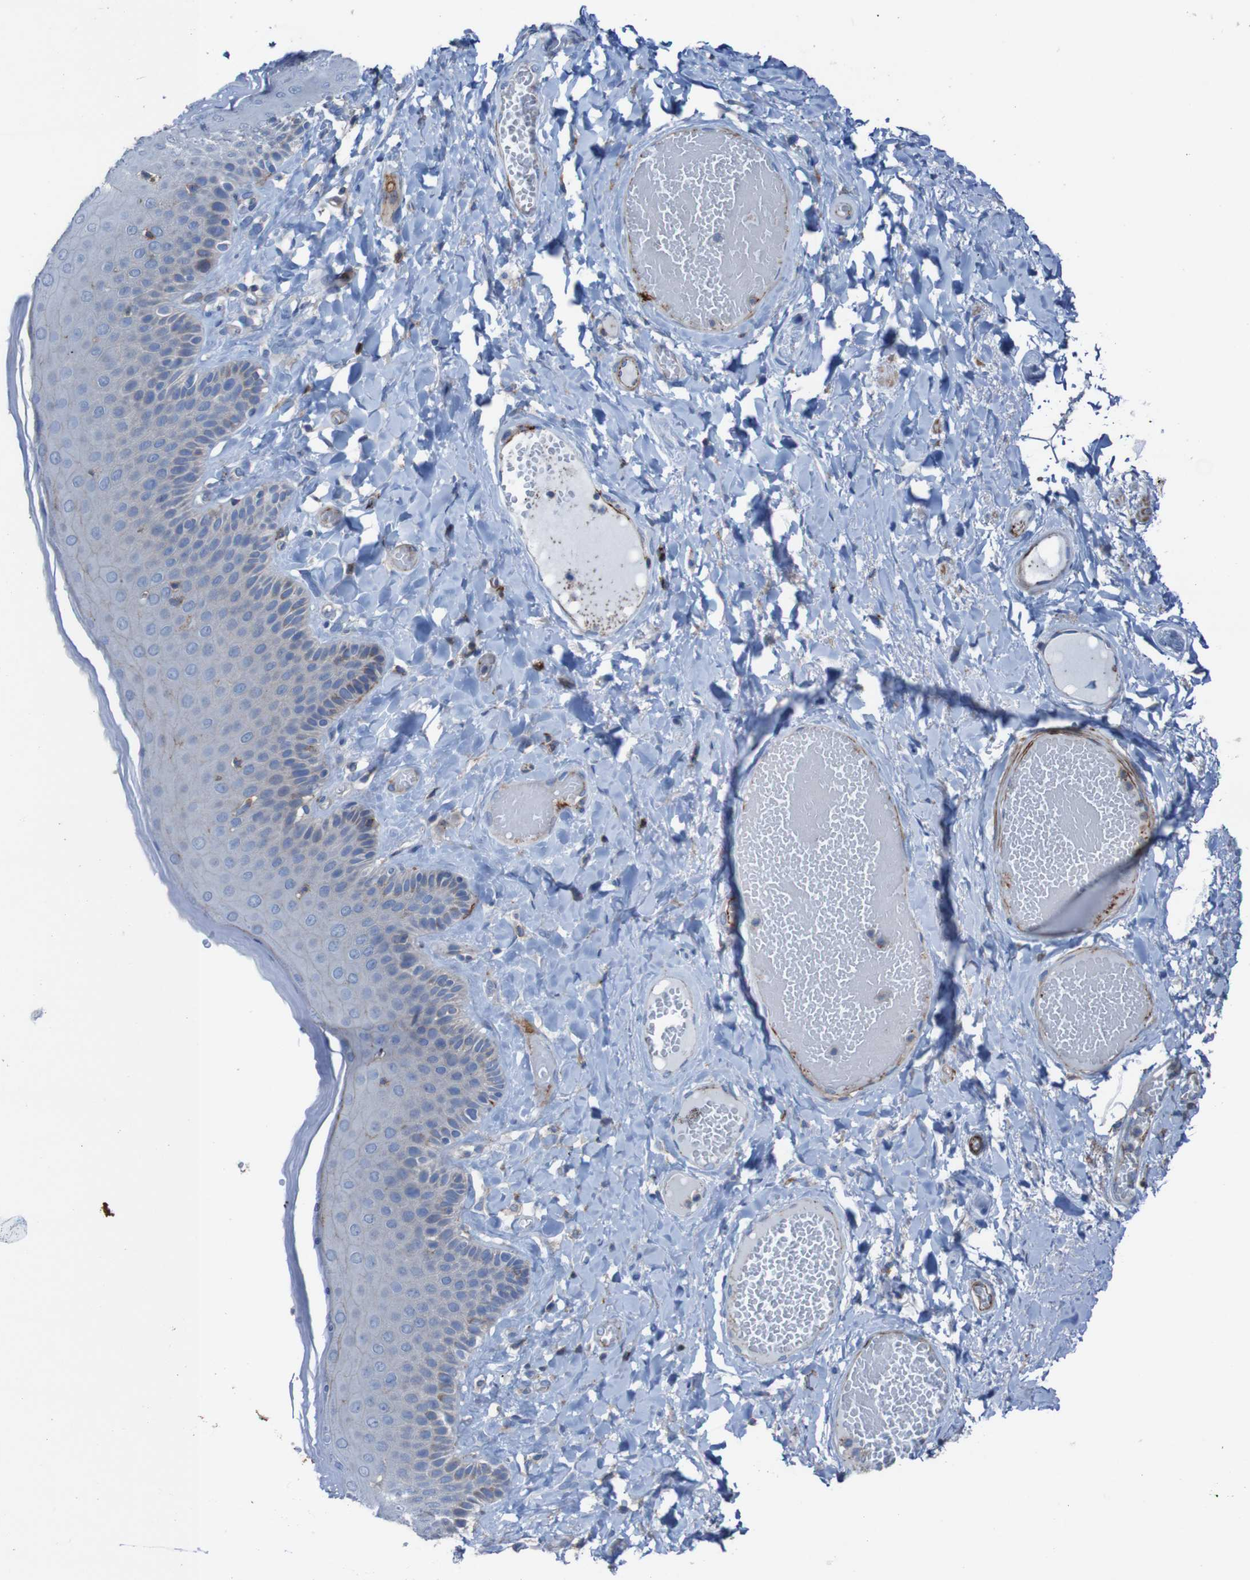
{"staining": {"intensity": "weak", "quantity": "<25%", "location": "cytoplasmic/membranous"}, "tissue": "skin", "cell_type": "Epidermal cells", "image_type": "normal", "snomed": [{"axis": "morphology", "description": "Normal tissue, NOS"}, {"axis": "topography", "description": "Anal"}], "caption": "Immunohistochemistry (IHC) image of unremarkable skin: human skin stained with DAB exhibits no significant protein staining in epidermal cells.", "gene": "RNF182", "patient": {"sex": "male", "age": 69}}